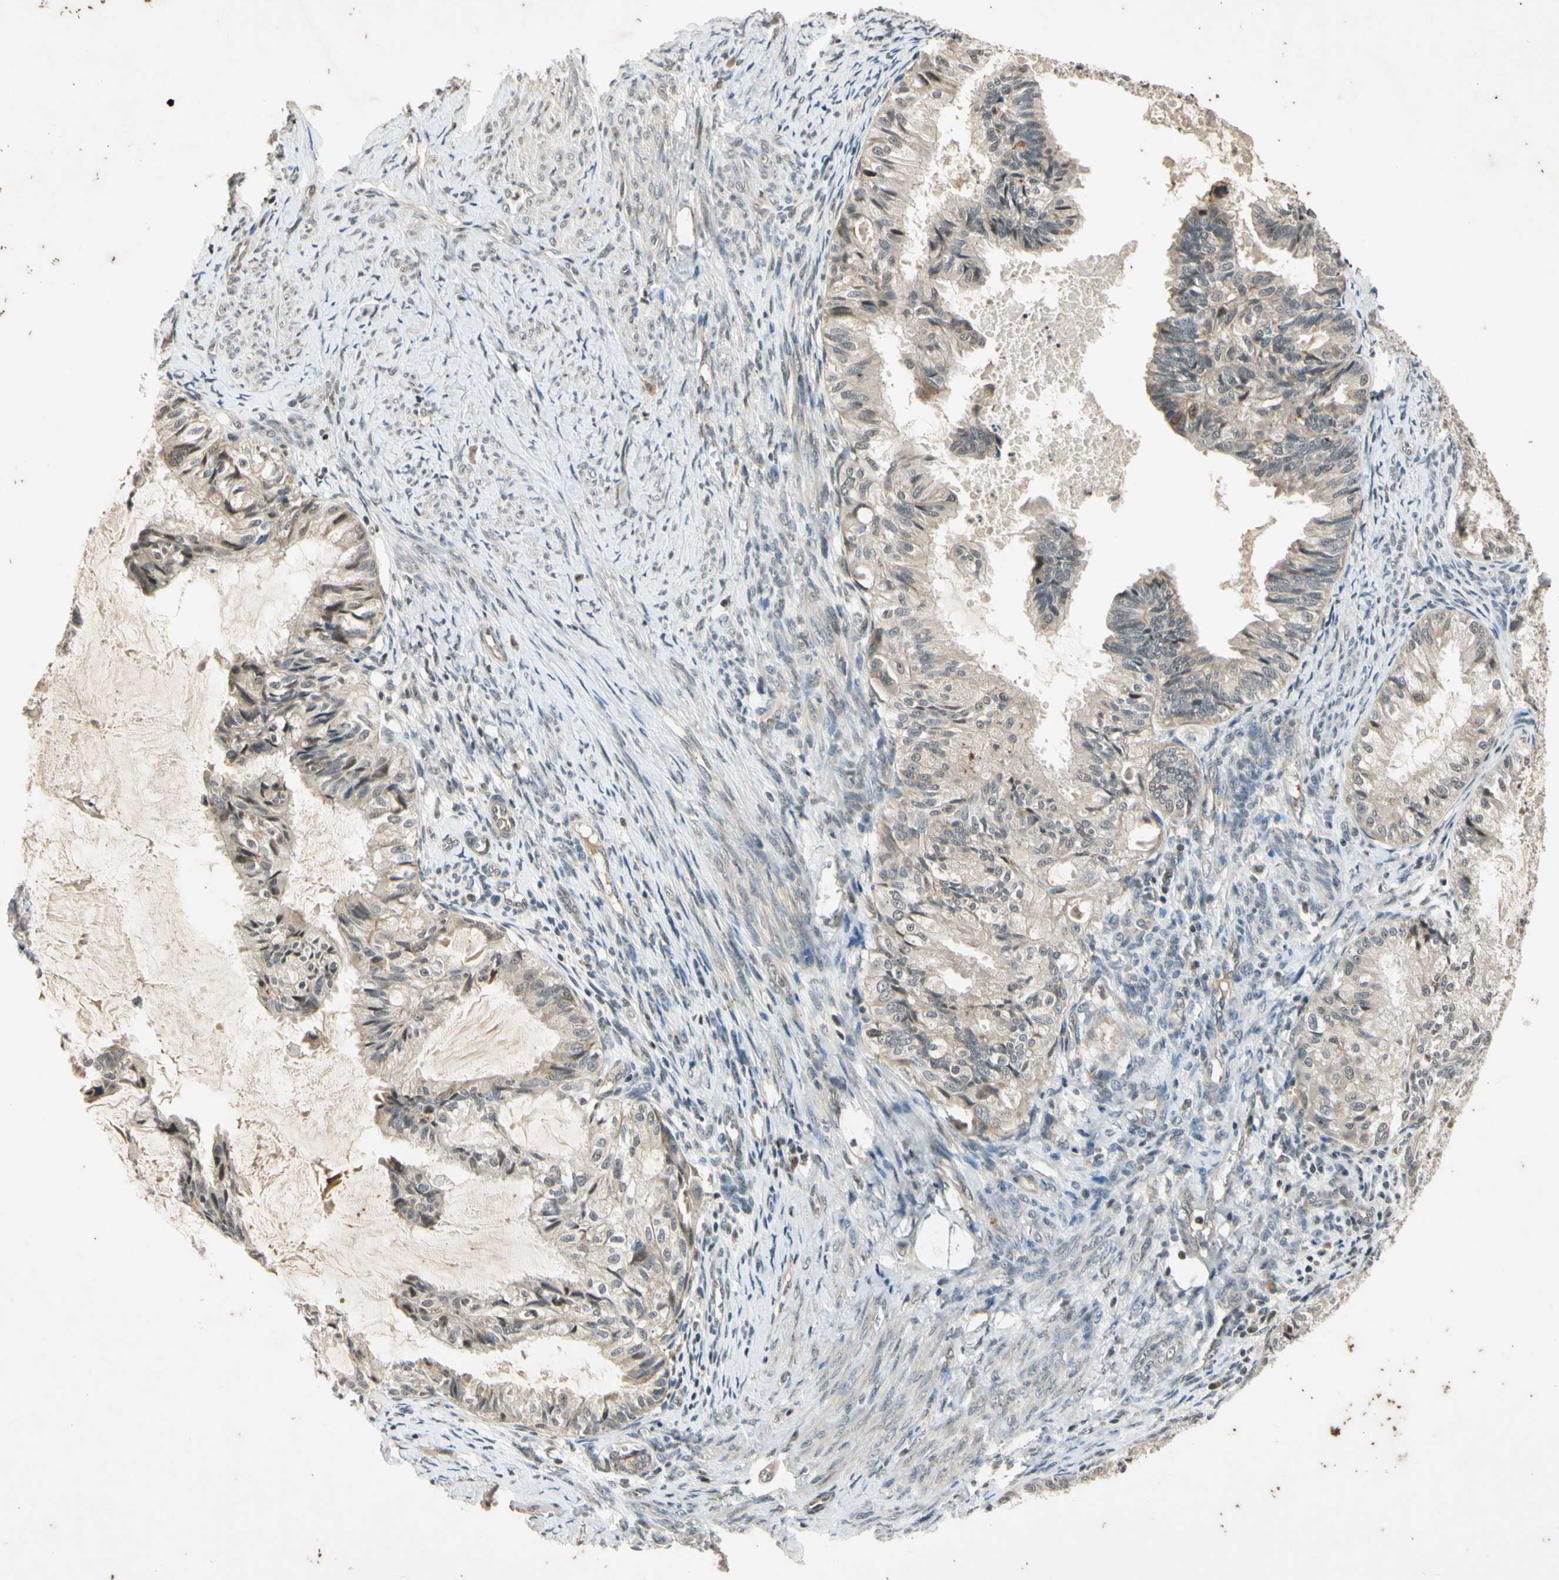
{"staining": {"intensity": "weak", "quantity": "25%-75%", "location": "cytoplasmic/membranous"}, "tissue": "cervical cancer", "cell_type": "Tumor cells", "image_type": "cancer", "snomed": [{"axis": "morphology", "description": "Normal tissue, NOS"}, {"axis": "morphology", "description": "Adenocarcinoma, NOS"}, {"axis": "topography", "description": "Cervix"}, {"axis": "topography", "description": "Endometrium"}], "caption": "Adenocarcinoma (cervical) tissue reveals weak cytoplasmic/membranous expression in about 25%-75% of tumor cells", "gene": "EFNB2", "patient": {"sex": "female", "age": 86}}